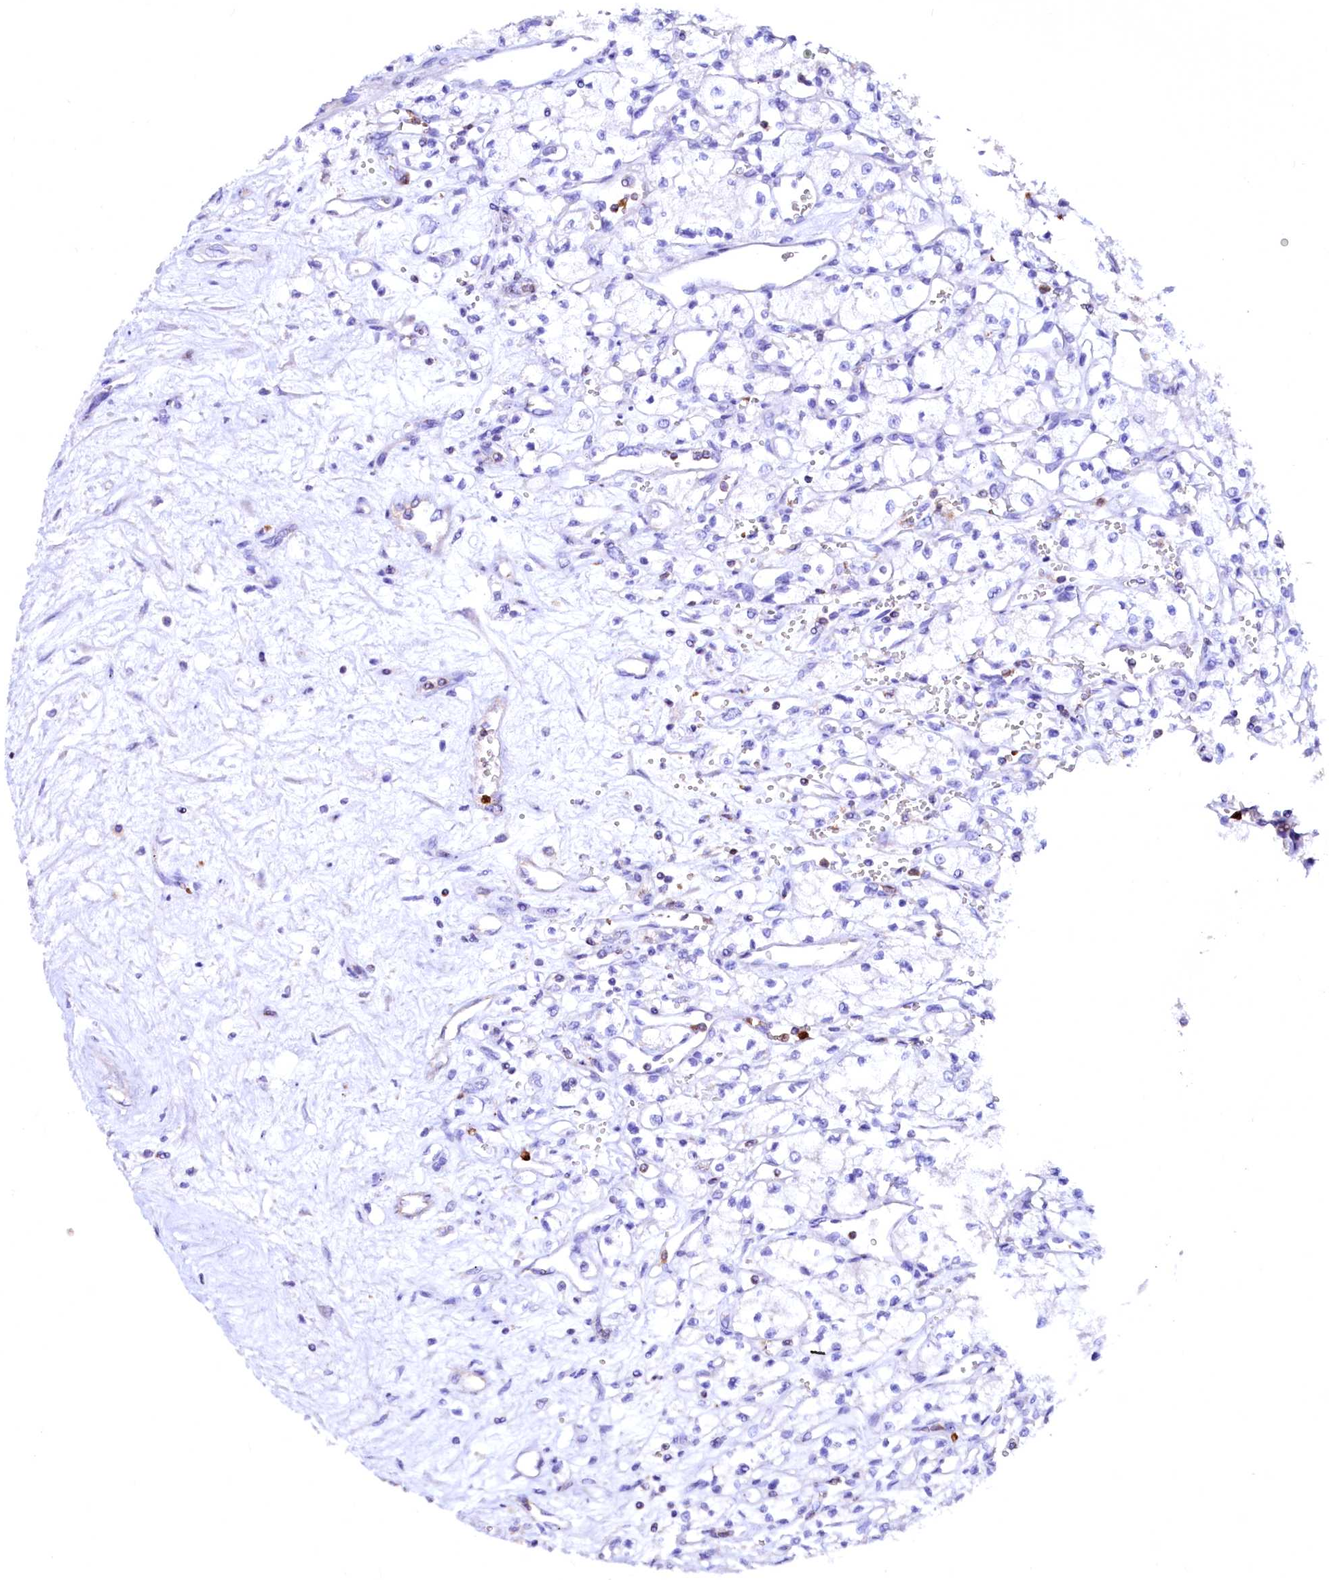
{"staining": {"intensity": "negative", "quantity": "none", "location": "none"}, "tissue": "renal cancer", "cell_type": "Tumor cells", "image_type": "cancer", "snomed": [{"axis": "morphology", "description": "Adenocarcinoma, NOS"}, {"axis": "topography", "description": "Kidney"}], "caption": "DAB (3,3'-diaminobenzidine) immunohistochemical staining of human adenocarcinoma (renal) demonstrates no significant positivity in tumor cells. (Brightfield microscopy of DAB (3,3'-diaminobenzidine) immunohistochemistry (IHC) at high magnification).", "gene": "RAB27A", "patient": {"sex": "male", "age": 59}}